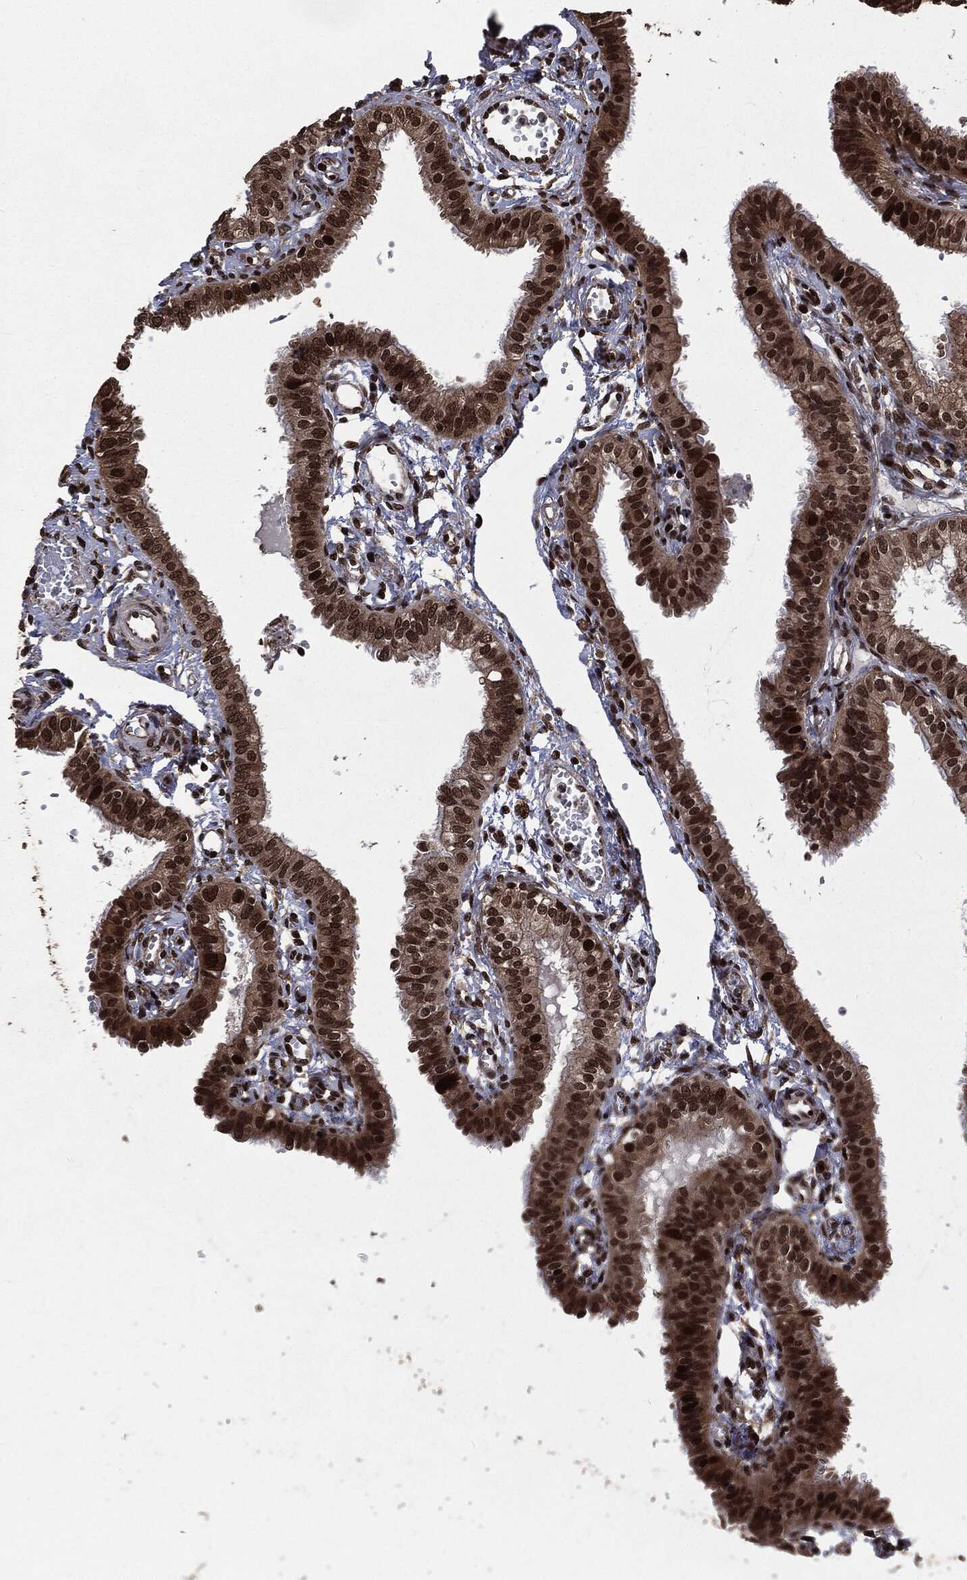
{"staining": {"intensity": "strong", "quantity": ">75%", "location": "nuclear"}, "tissue": "fallopian tube", "cell_type": "Glandular cells", "image_type": "normal", "snomed": [{"axis": "morphology", "description": "Normal tissue, NOS"}, {"axis": "topography", "description": "Fallopian tube"}, {"axis": "topography", "description": "Ovary"}], "caption": "Immunohistochemistry (IHC) of normal human fallopian tube demonstrates high levels of strong nuclear staining in about >75% of glandular cells.", "gene": "DVL2", "patient": {"sex": "female", "age": 49}}